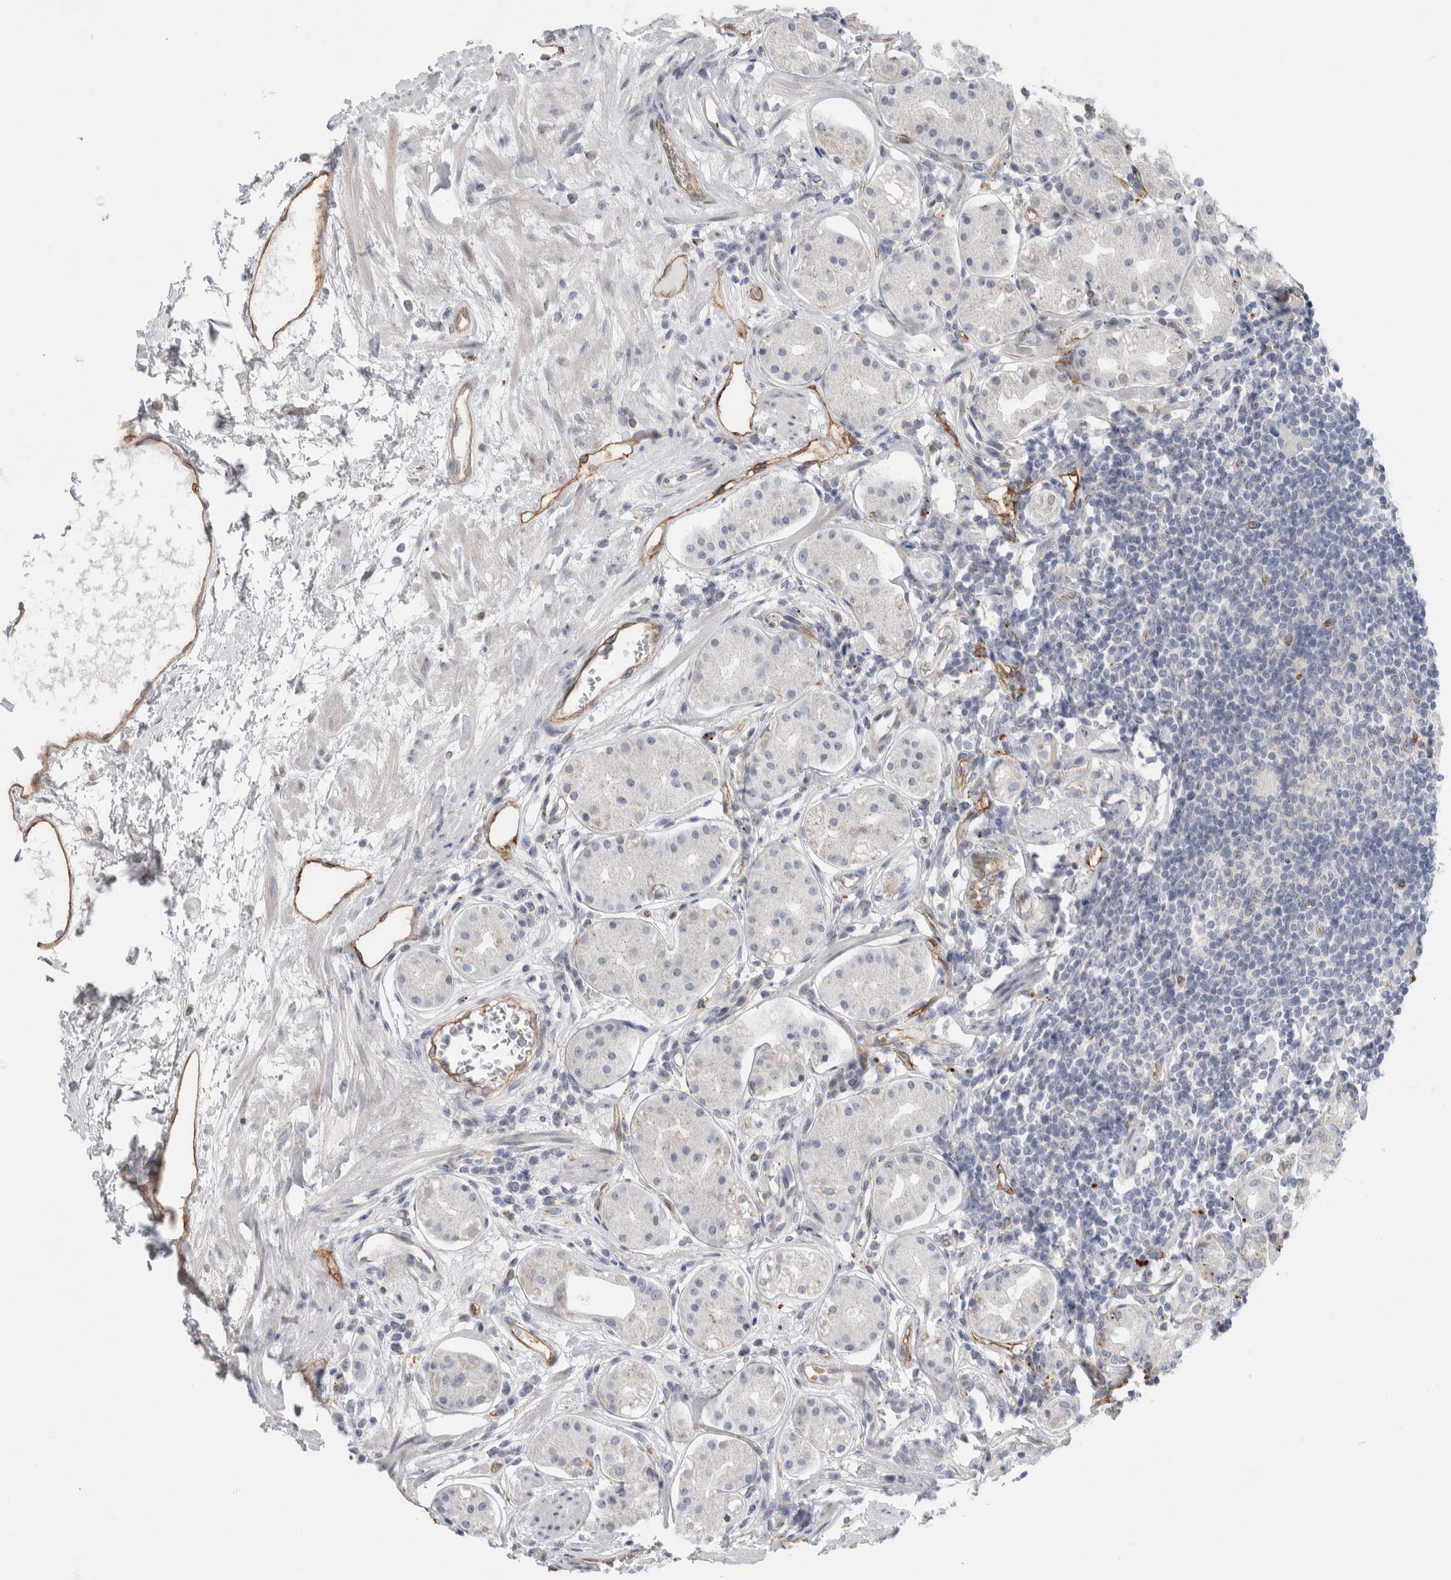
{"staining": {"intensity": "weak", "quantity": "<25%", "location": "cytoplasmic/membranous"}, "tissue": "stomach", "cell_type": "Glandular cells", "image_type": "normal", "snomed": [{"axis": "morphology", "description": "Normal tissue, NOS"}, {"axis": "topography", "description": "Stomach"}, {"axis": "topography", "description": "Stomach, lower"}], "caption": "Immunohistochemistry photomicrograph of normal human stomach stained for a protein (brown), which shows no expression in glandular cells.", "gene": "ANKMY1", "patient": {"sex": "female", "age": 56}}